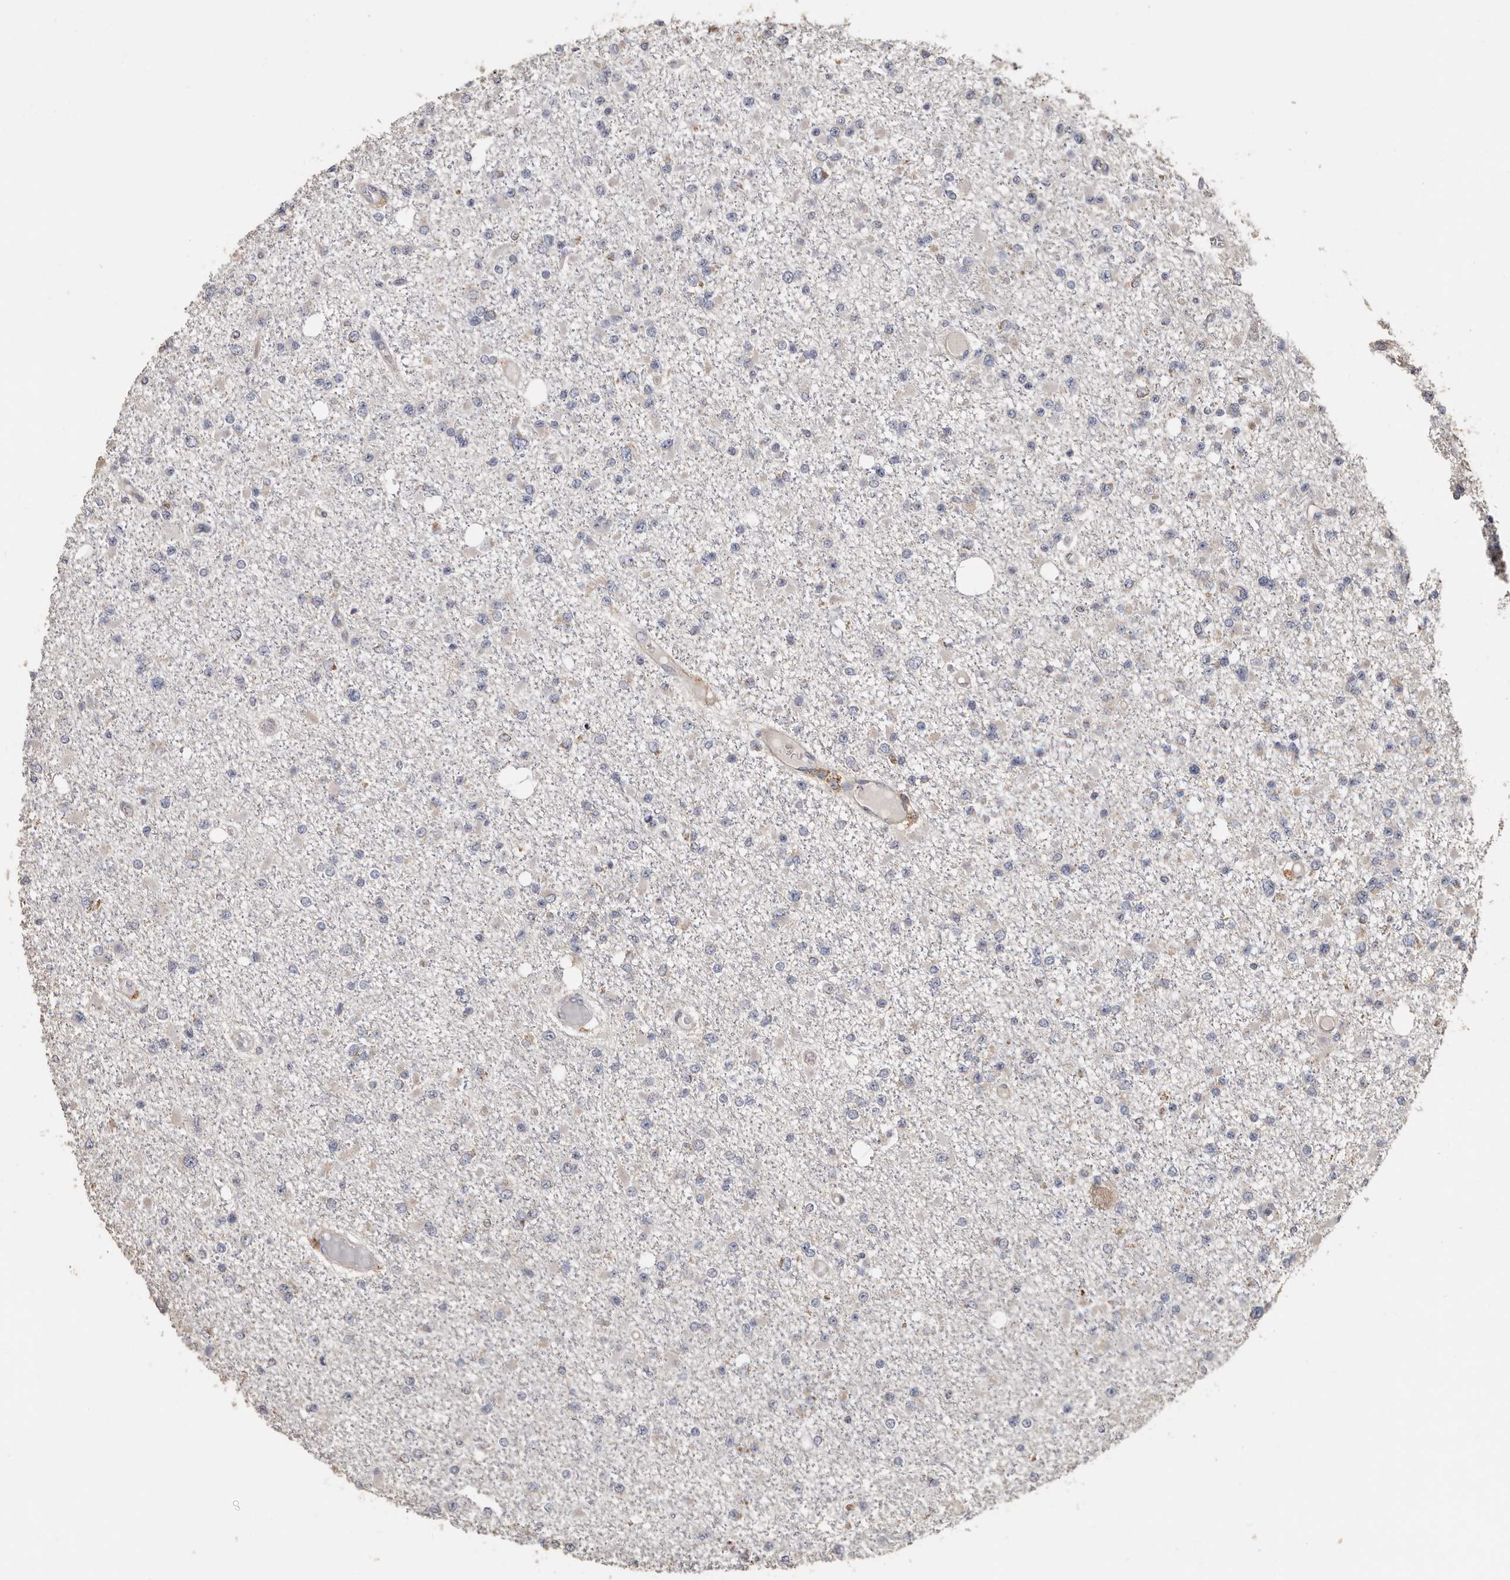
{"staining": {"intensity": "negative", "quantity": "none", "location": "none"}, "tissue": "glioma", "cell_type": "Tumor cells", "image_type": "cancer", "snomed": [{"axis": "morphology", "description": "Glioma, malignant, Low grade"}, {"axis": "topography", "description": "Brain"}], "caption": "This is an immunohistochemistry micrograph of human low-grade glioma (malignant). There is no staining in tumor cells.", "gene": "OSGIN2", "patient": {"sex": "female", "age": 22}}